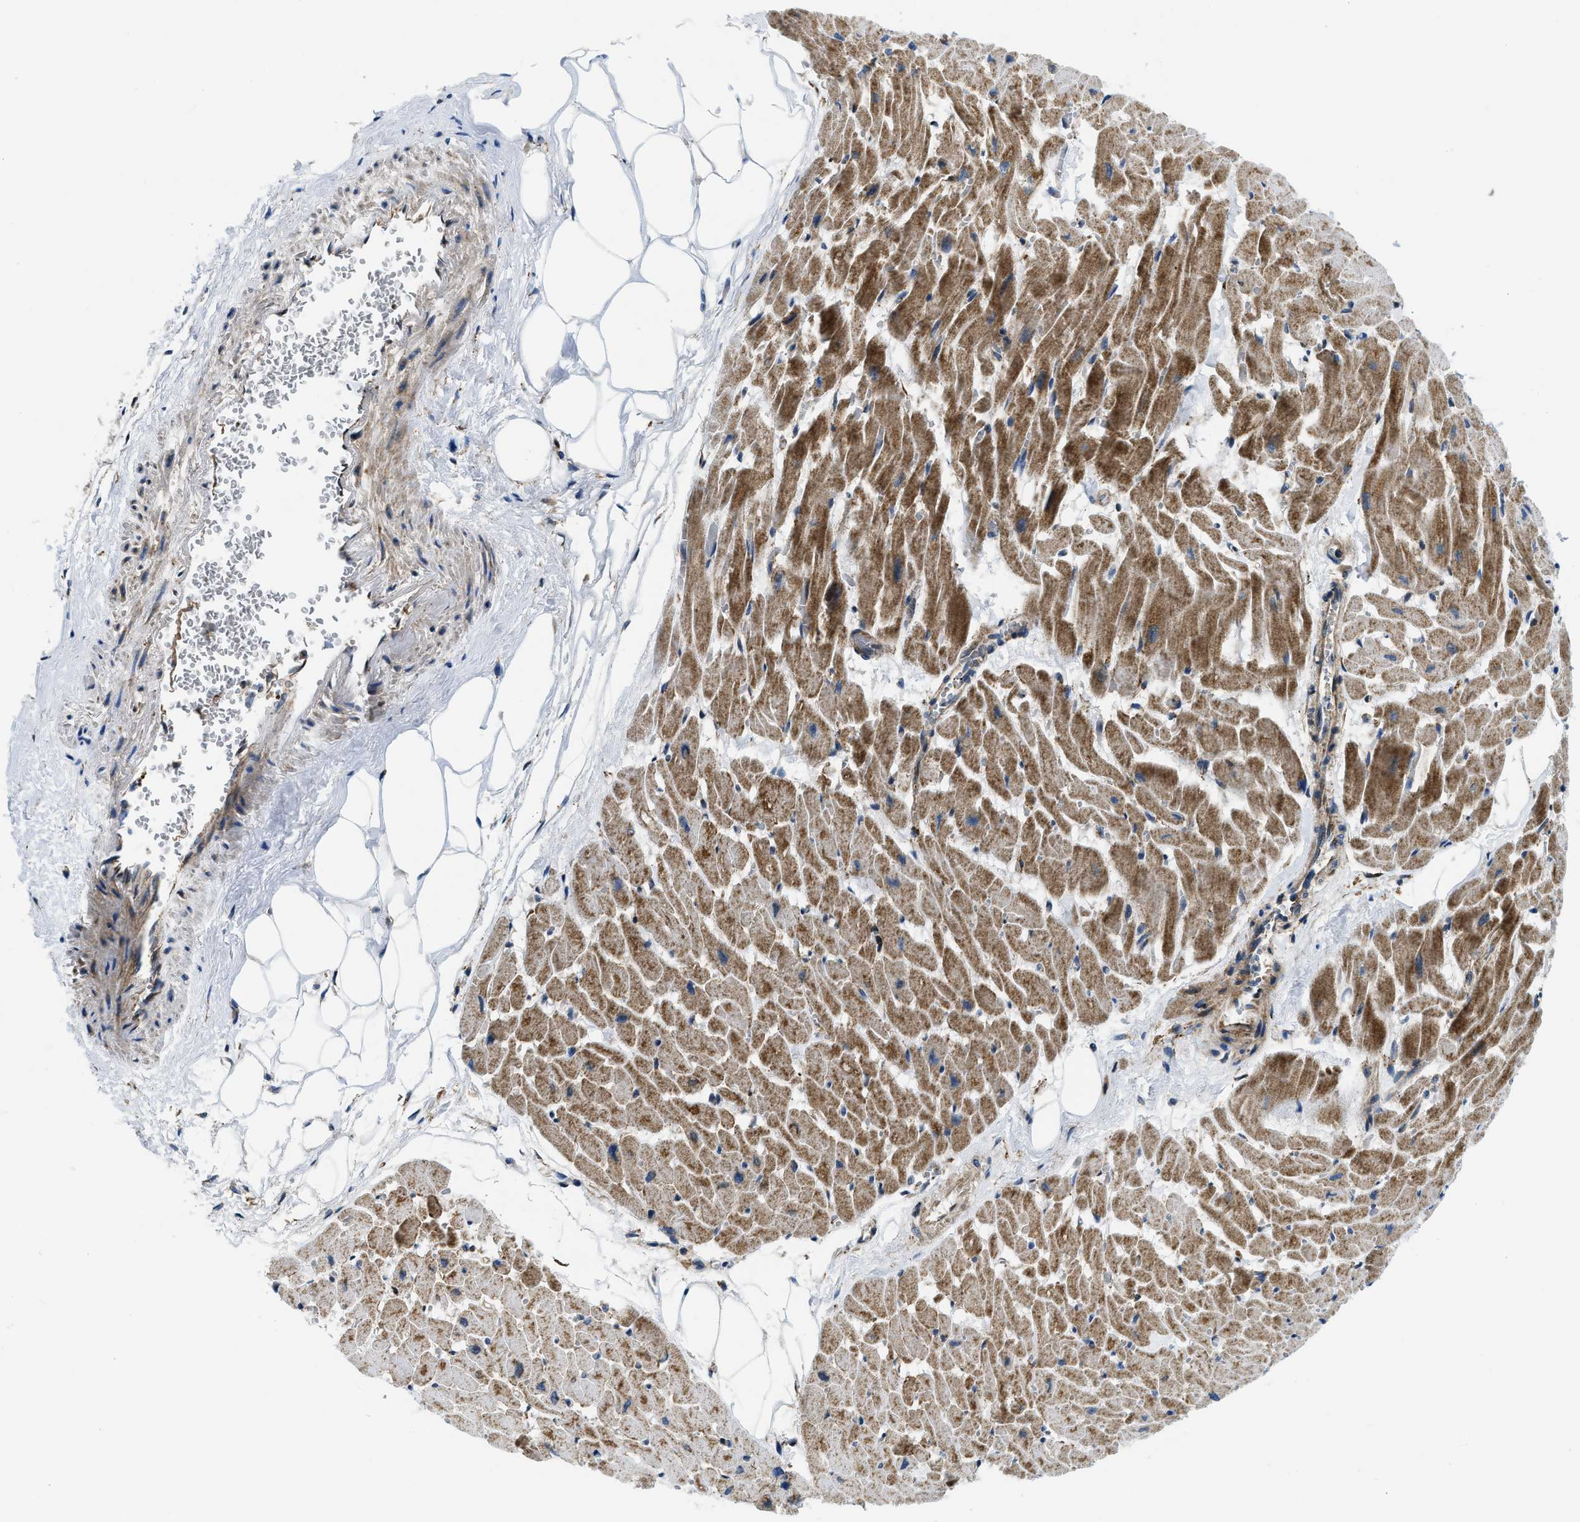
{"staining": {"intensity": "moderate", "quantity": ">75%", "location": "cytoplasmic/membranous"}, "tissue": "heart muscle", "cell_type": "Cardiomyocytes", "image_type": "normal", "snomed": [{"axis": "morphology", "description": "Normal tissue, NOS"}, {"axis": "topography", "description": "Heart"}], "caption": "Heart muscle stained with immunohistochemistry demonstrates moderate cytoplasmic/membranous staining in approximately >75% of cardiomyocytes.", "gene": "CSPG4", "patient": {"sex": "female", "age": 19}}